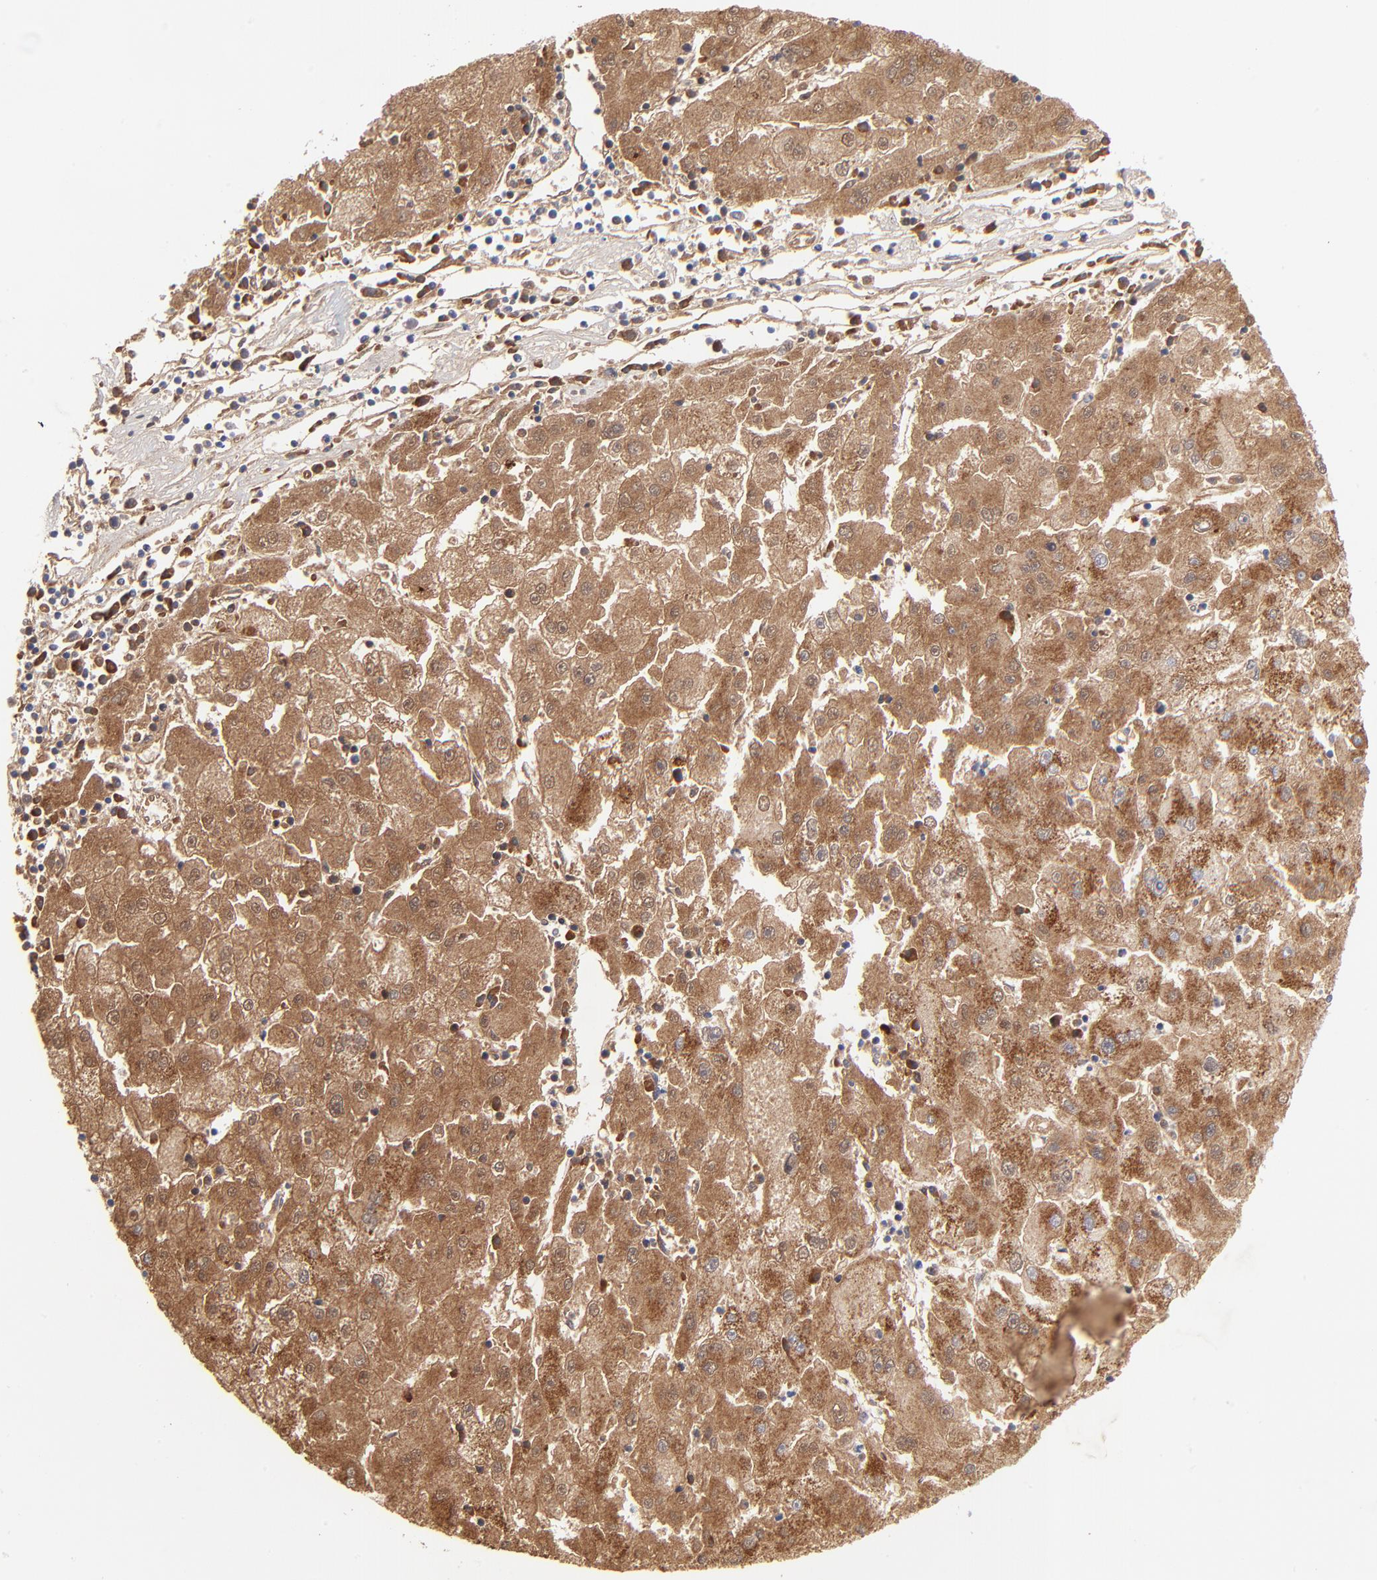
{"staining": {"intensity": "moderate", "quantity": ">75%", "location": "cytoplasmic/membranous"}, "tissue": "liver cancer", "cell_type": "Tumor cells", "image_type": "cancer", "snomed": [{"axis": "morphology", "description": "Carcinoma, Hepatocellular, NOS"}, {"axis": "topography", "description": "Liver"}], "caption": "Immunohistochemical staining of liver hepatocellular carcinoma exhibits moderate cytoplasmic/membranous protein positivity in approximately >75% of tumor cells.", "gene": "FBXL12", "patient": {"sex": "male", "age": 72}}